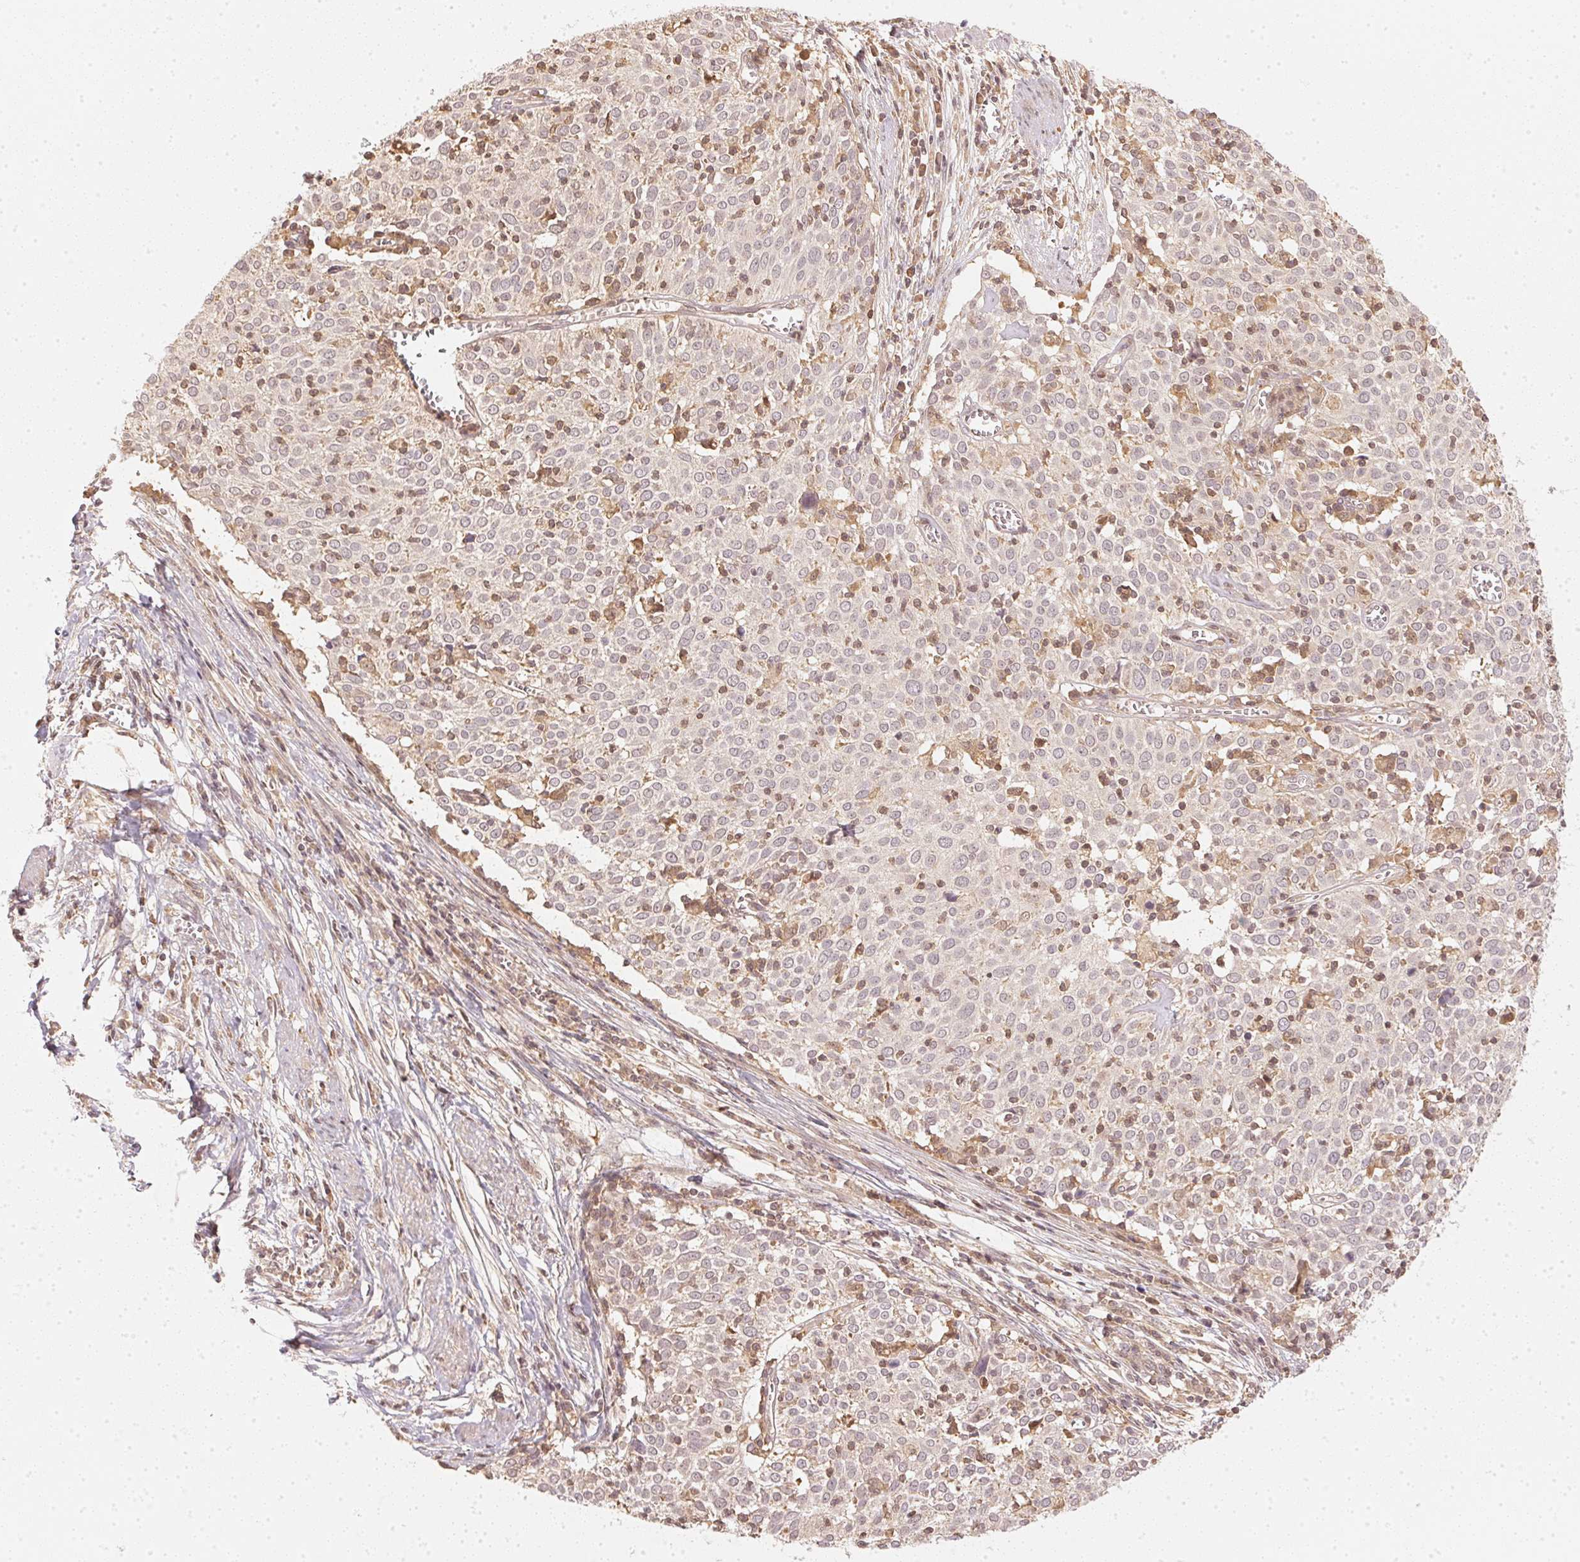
{"staining": {"intensity": "negative", "quantity": "none", "location": "none"}, "tissue": "cervical cancer", "cell_type": "Tumor cells", "image_type": "cancer", "snomed": [{"axis": "morphology", "description": "Squamous cell carcinoma, NOS"}, {"axis": "topography", "description": "Cervix"}], "caption": "High magnification brightfield microscopy of cervical cancer stained with DAB (3,3'-diaminobenzidine) (brown) and counterstained with hematoxylin (blue): tumor cells show no significant staining.", "gene": "UBE2L3", "patient": {"sex": "female", "age": 39}}